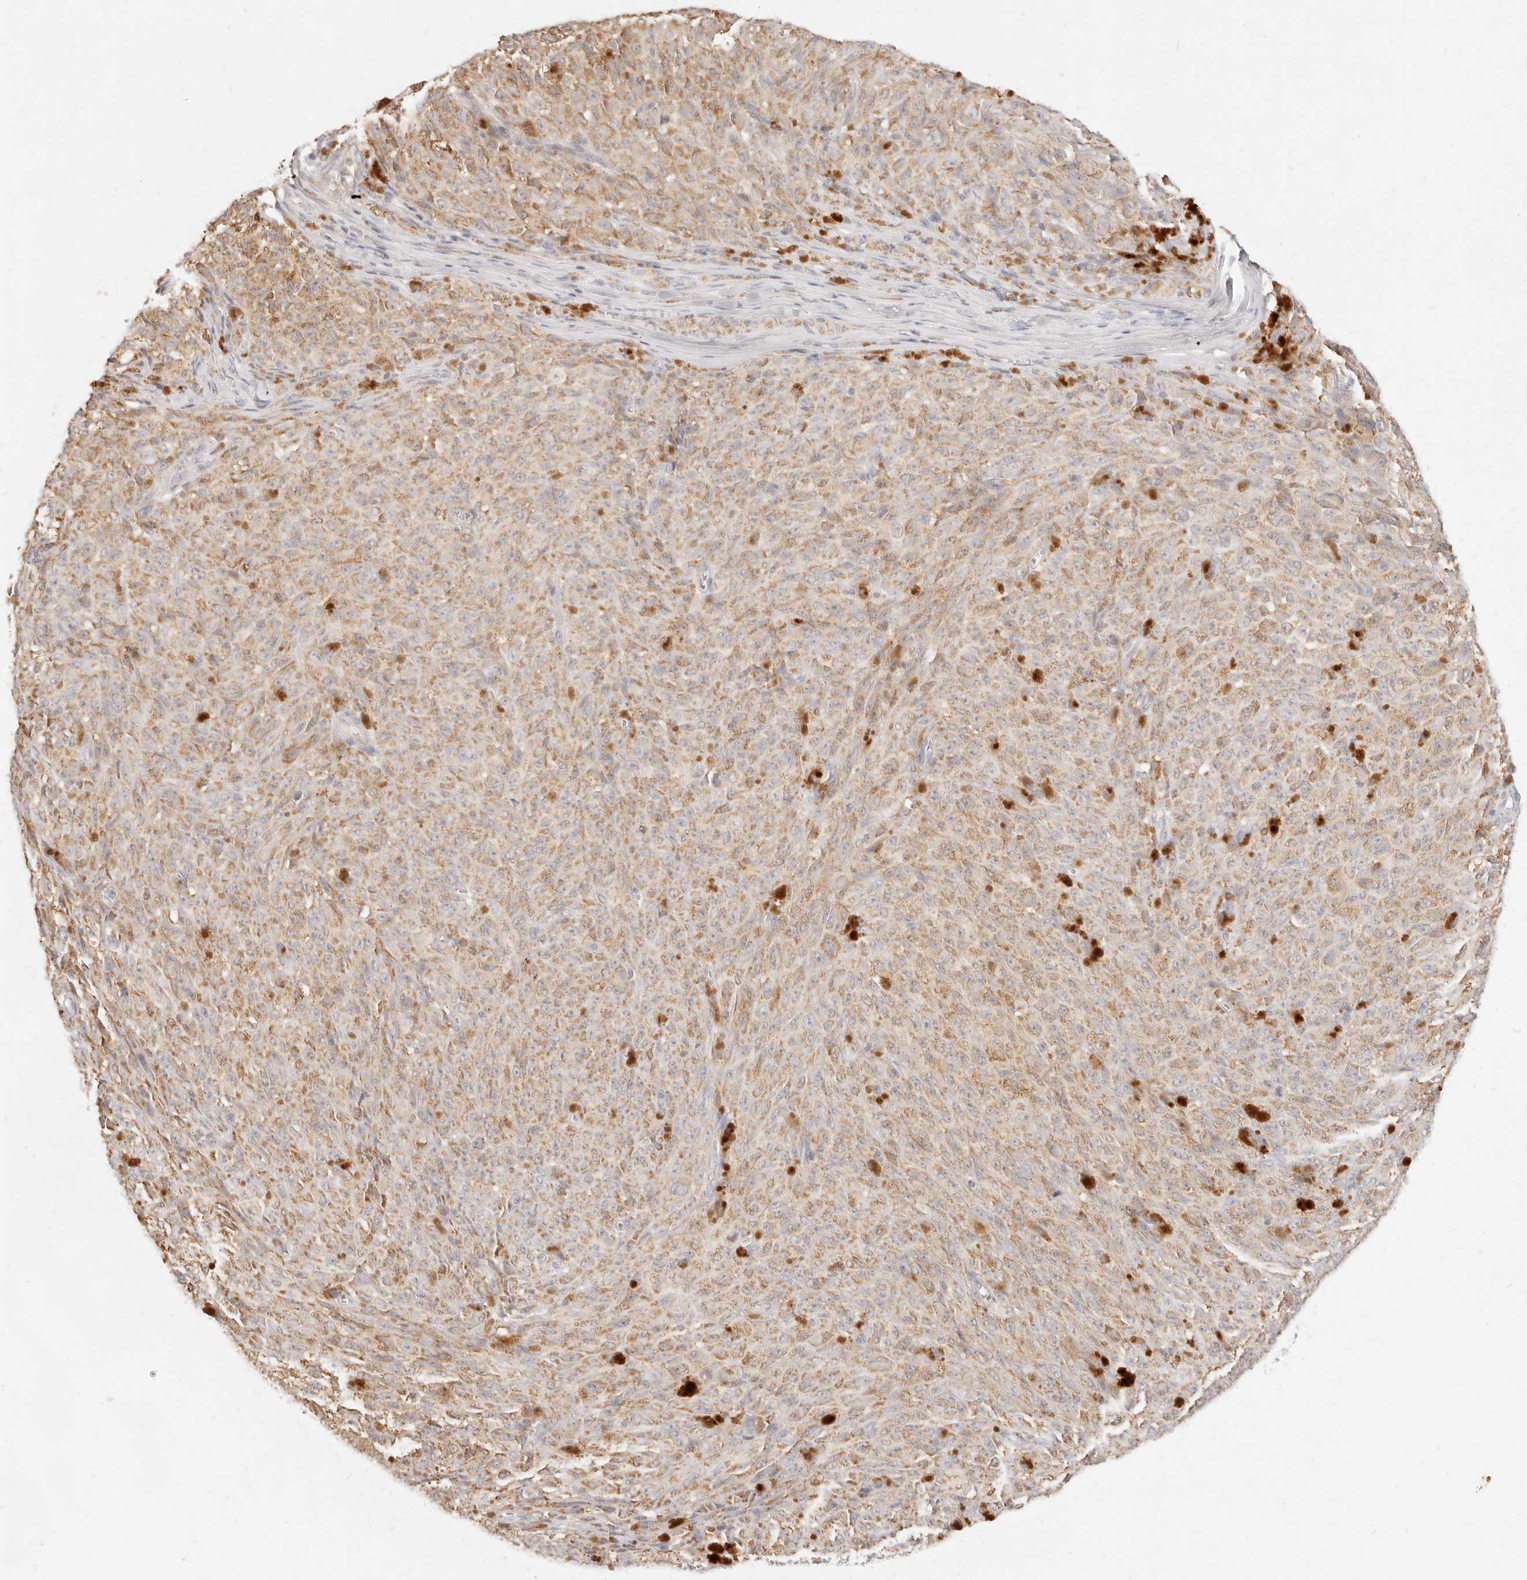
{"staining": {"intensity": "moderate", "quantity": ">75%", "location": "cytoplasmic/membranous"}, "tissue": "melanoma", "cell_type": "Tumor cells", "image_type": "cancer", "snomed": [{"axis": "morphology", "description": "Malignant melanoma, NOS"}, {"axis": "topography", "description": "Skin"}], "caption": "Malignant melanoma was stained to show a protein in brown. There is medium levels of moderate cytoplasmic/membranous staining in about >75% of tumor cells.", "gene": "CPLANE2", "patient": {"sex": "female", "age": 82}}